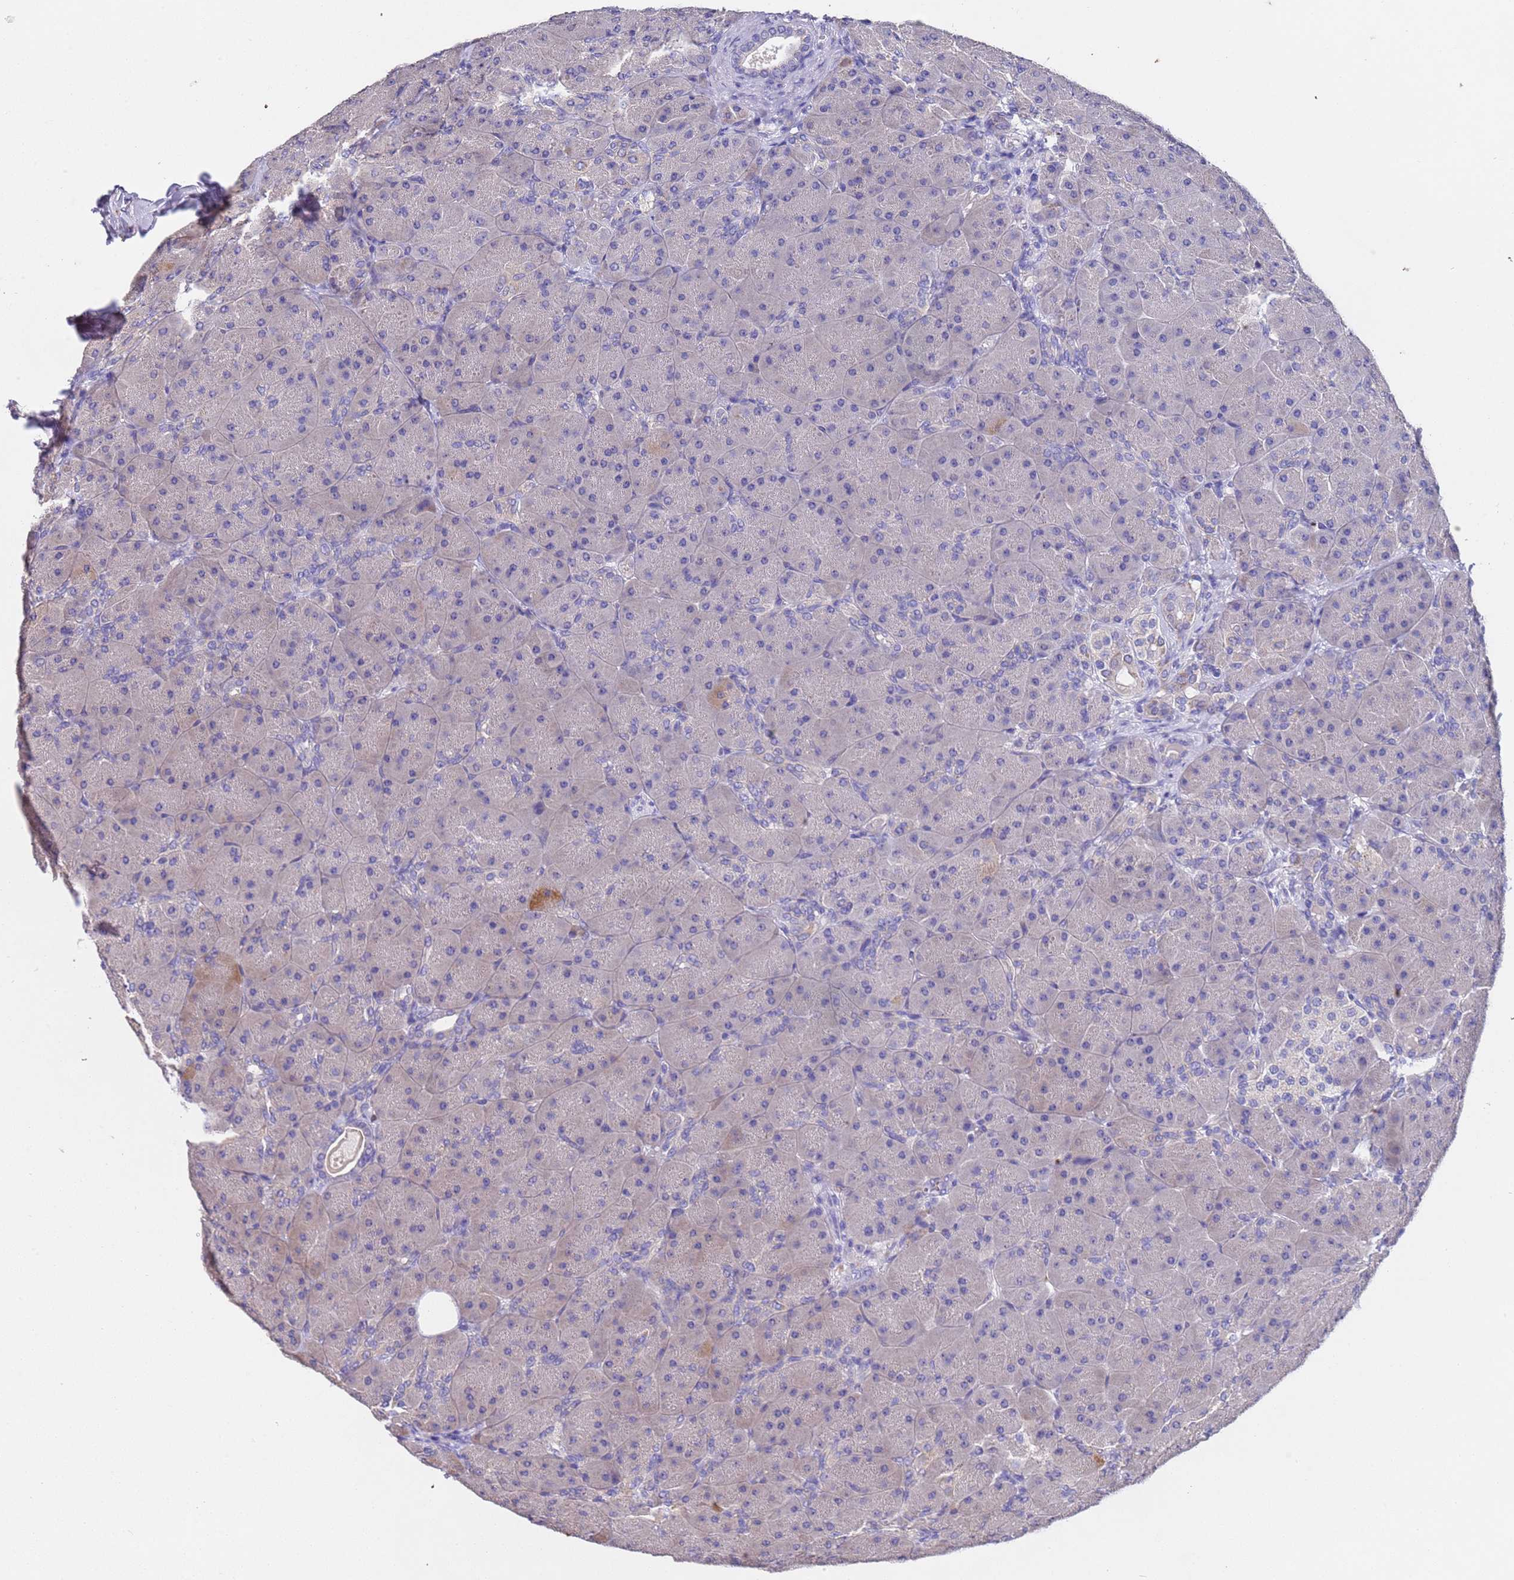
{"staining": {"intensity": "moderate", "quantity": "<25%", "location": "cytoplasmic/membranous"}, "tissue": "pancreas", "cell_type": "Exocrine glandular cells", "image_type": "normal", "snomed": [{"axis": "morphology", "description": "Normal tissue, NOS"}, {"axis": "topography", "description": "Pancreas"}], "caption": "The image reveals a brown stain indicating the presence of a protein in the cytoplasmic/membranous of exocrine glandular cells in pancreas.", "gene": "SLC24A3", "patient": {"sex": "male", "age": 66}}